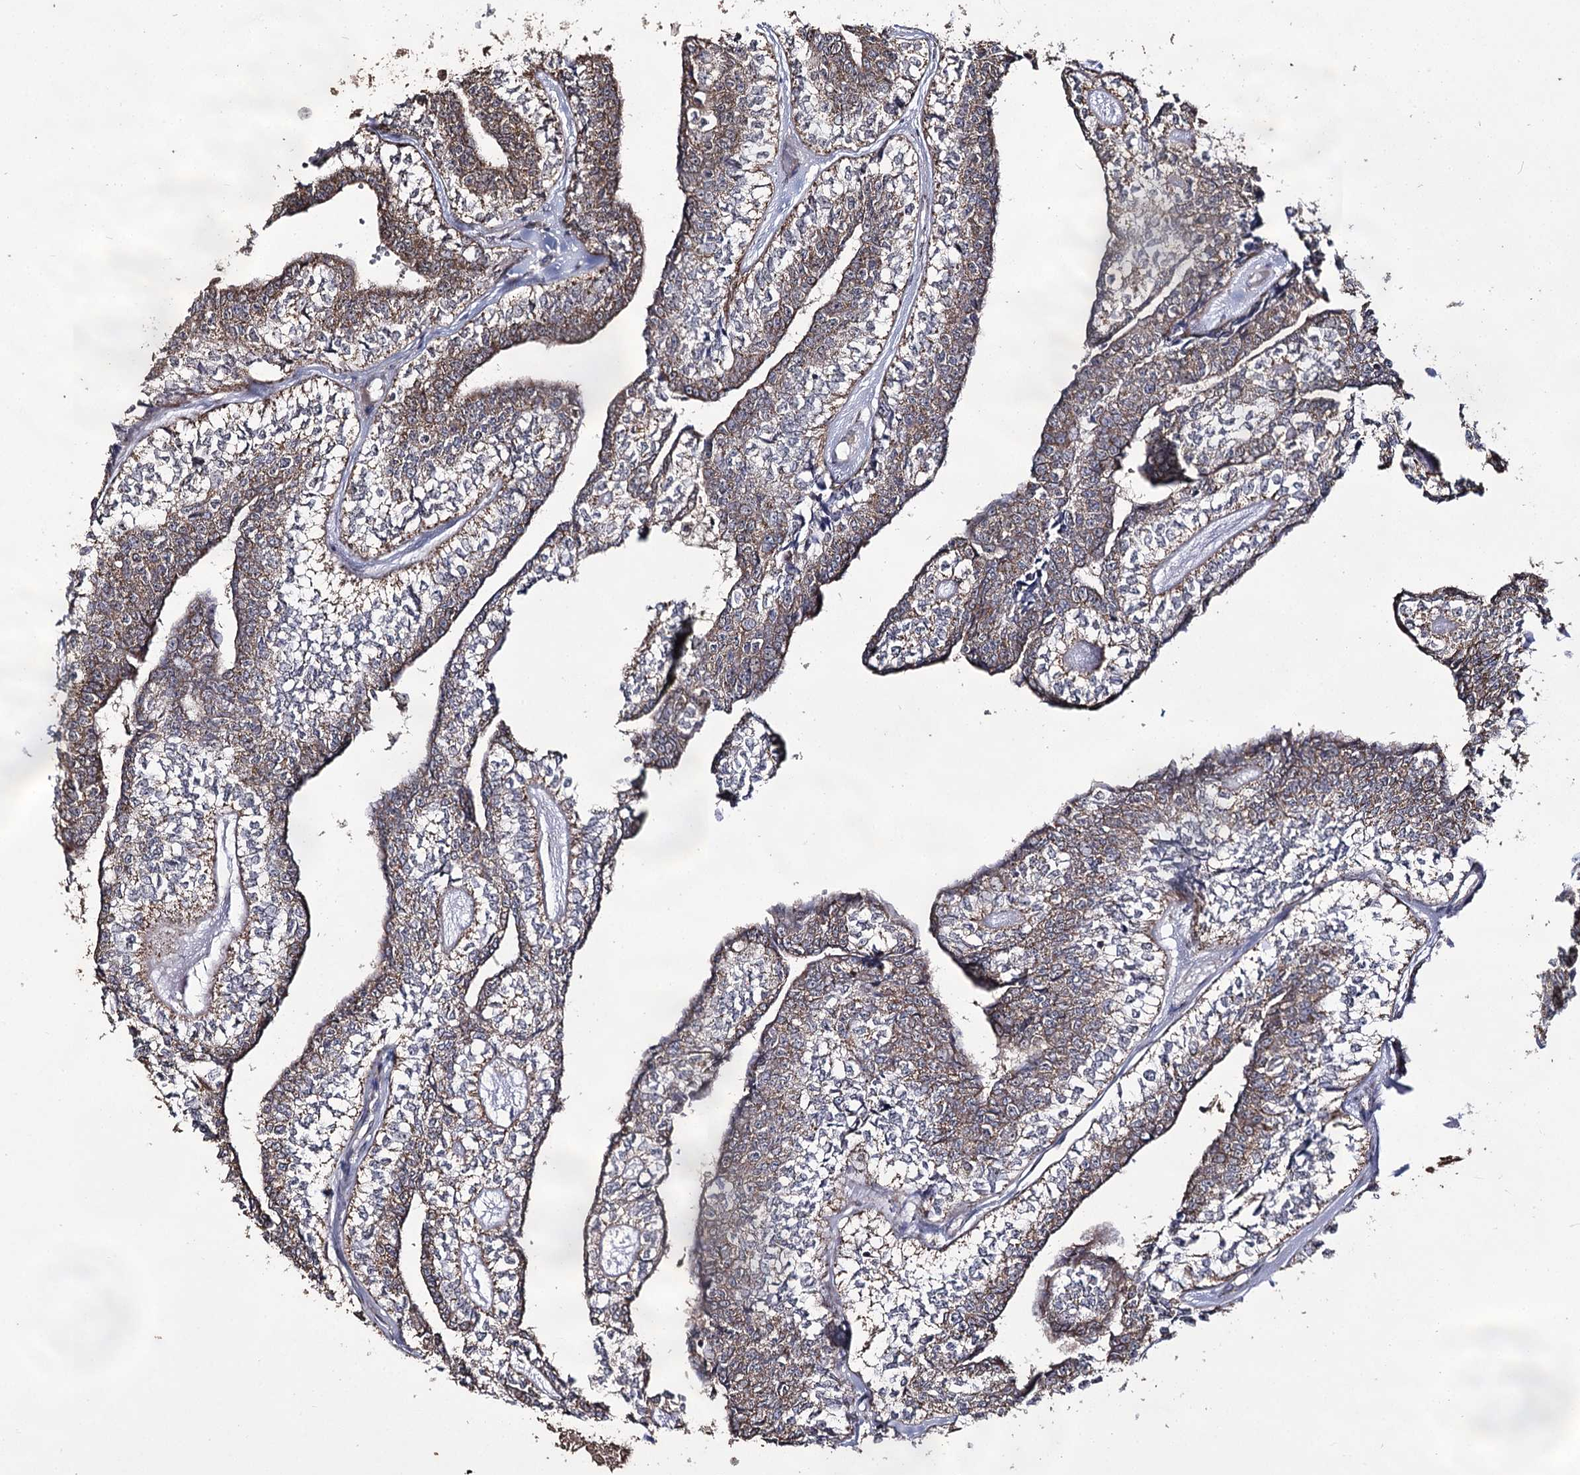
{"staining": {"intensity": "weak", "quantity": "25%-75%", "location": "cytoplasmic/membranous"}, "tissue": "head and neck cancer", "cell_type": "Tumor cells", "image_type": "cancer", "snomed": [{"axis": "morphology", "description": "Adenocarcinoma, NOS"}, {"axis": "topography", "description": "Head-Neck"}], "caption": "Protein expression analysis of human head and neck cancer (adenocarcinoma) reveals weak cytoplasmic/membranous positivity in approximately 25%-75% of tumor cells.", "gene": "ACTR6", "patient": {"sex": "female", "age": 73}}